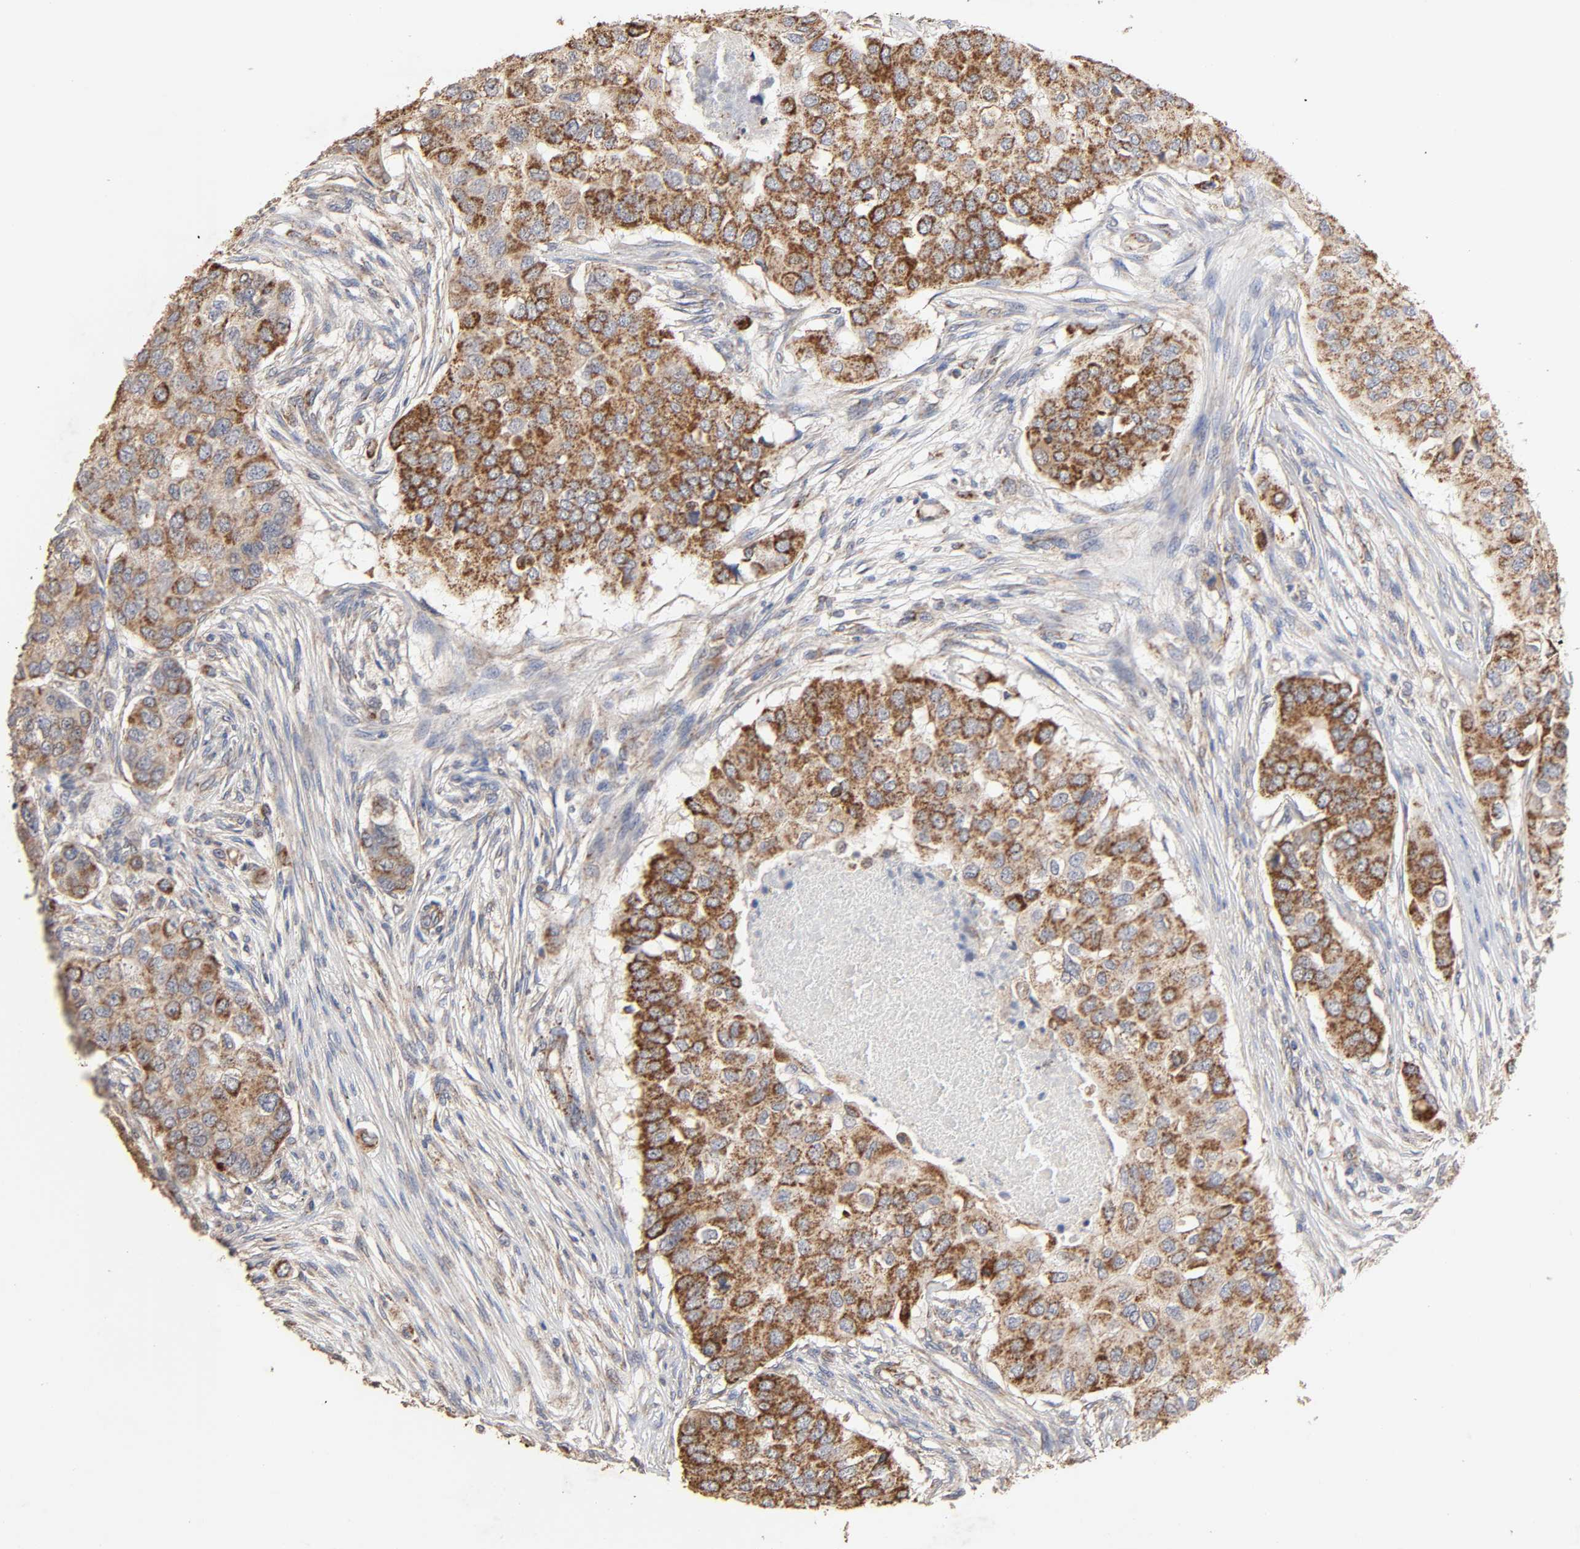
{"staining": {"intensity": "moderate", "quantity": "25%-75%", "location": "cytoplasmic/membranous"}, "tissue": "breast cancer", "cell_type": "Tumor cells", "image_type": "cancer", "snomed": [{"axis": "morphology", "description": "Normal tissue, NOS"}, {"axis": "morphology", "description": "Duct carcinoma"}, {"axis": "topography", "description": "Breast"}], "caption": "Breast invasive ductal carcinoma stained with immunohistochemistry (IHC) shows moderate cytoplasmic/membranous expression in approximately 25%-75% of tumor cells. (IHC, brightfield microscopy, high magnification).", "gene": "CYCS", "patient": {"sex": "female", "age": 49}}